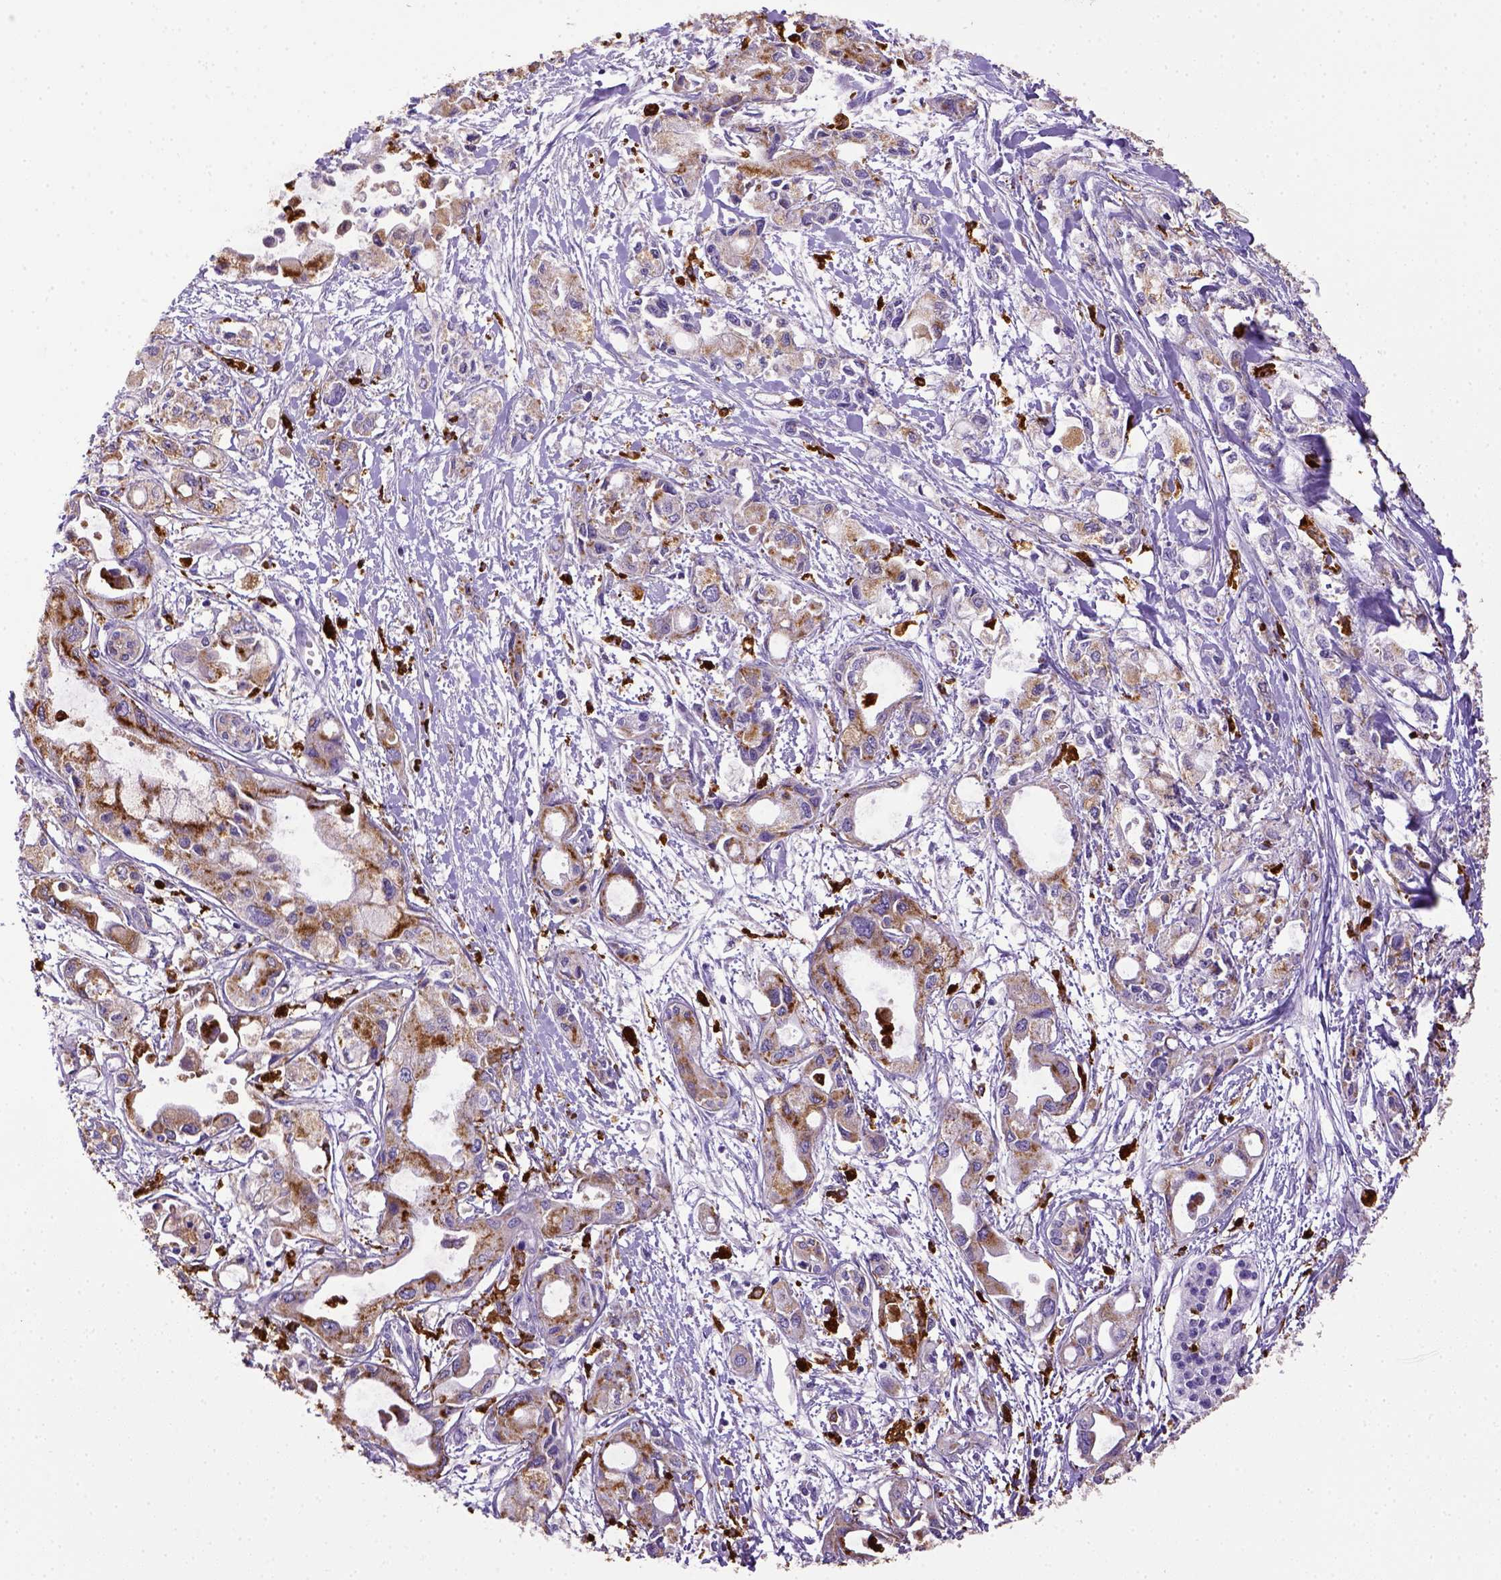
{"staining": {"intensity": "negative", "quantity": "none", "location": "none"}, "tissue": "pancreatic cancer", "cell_type": "Tumor cells", "image_type": "cancer", "snomed": [{"axis": "morphology", "description": "Adenocarcinoma, NOS"}, {"axis": "topography", "description": "Pancreas"}], "caption": "Immunohistochemistry (IHC) of pancreatic cancer displays no expression in tumor cells.", "gene": "CD68", "patient": {"sex": "female", "age": 61}}